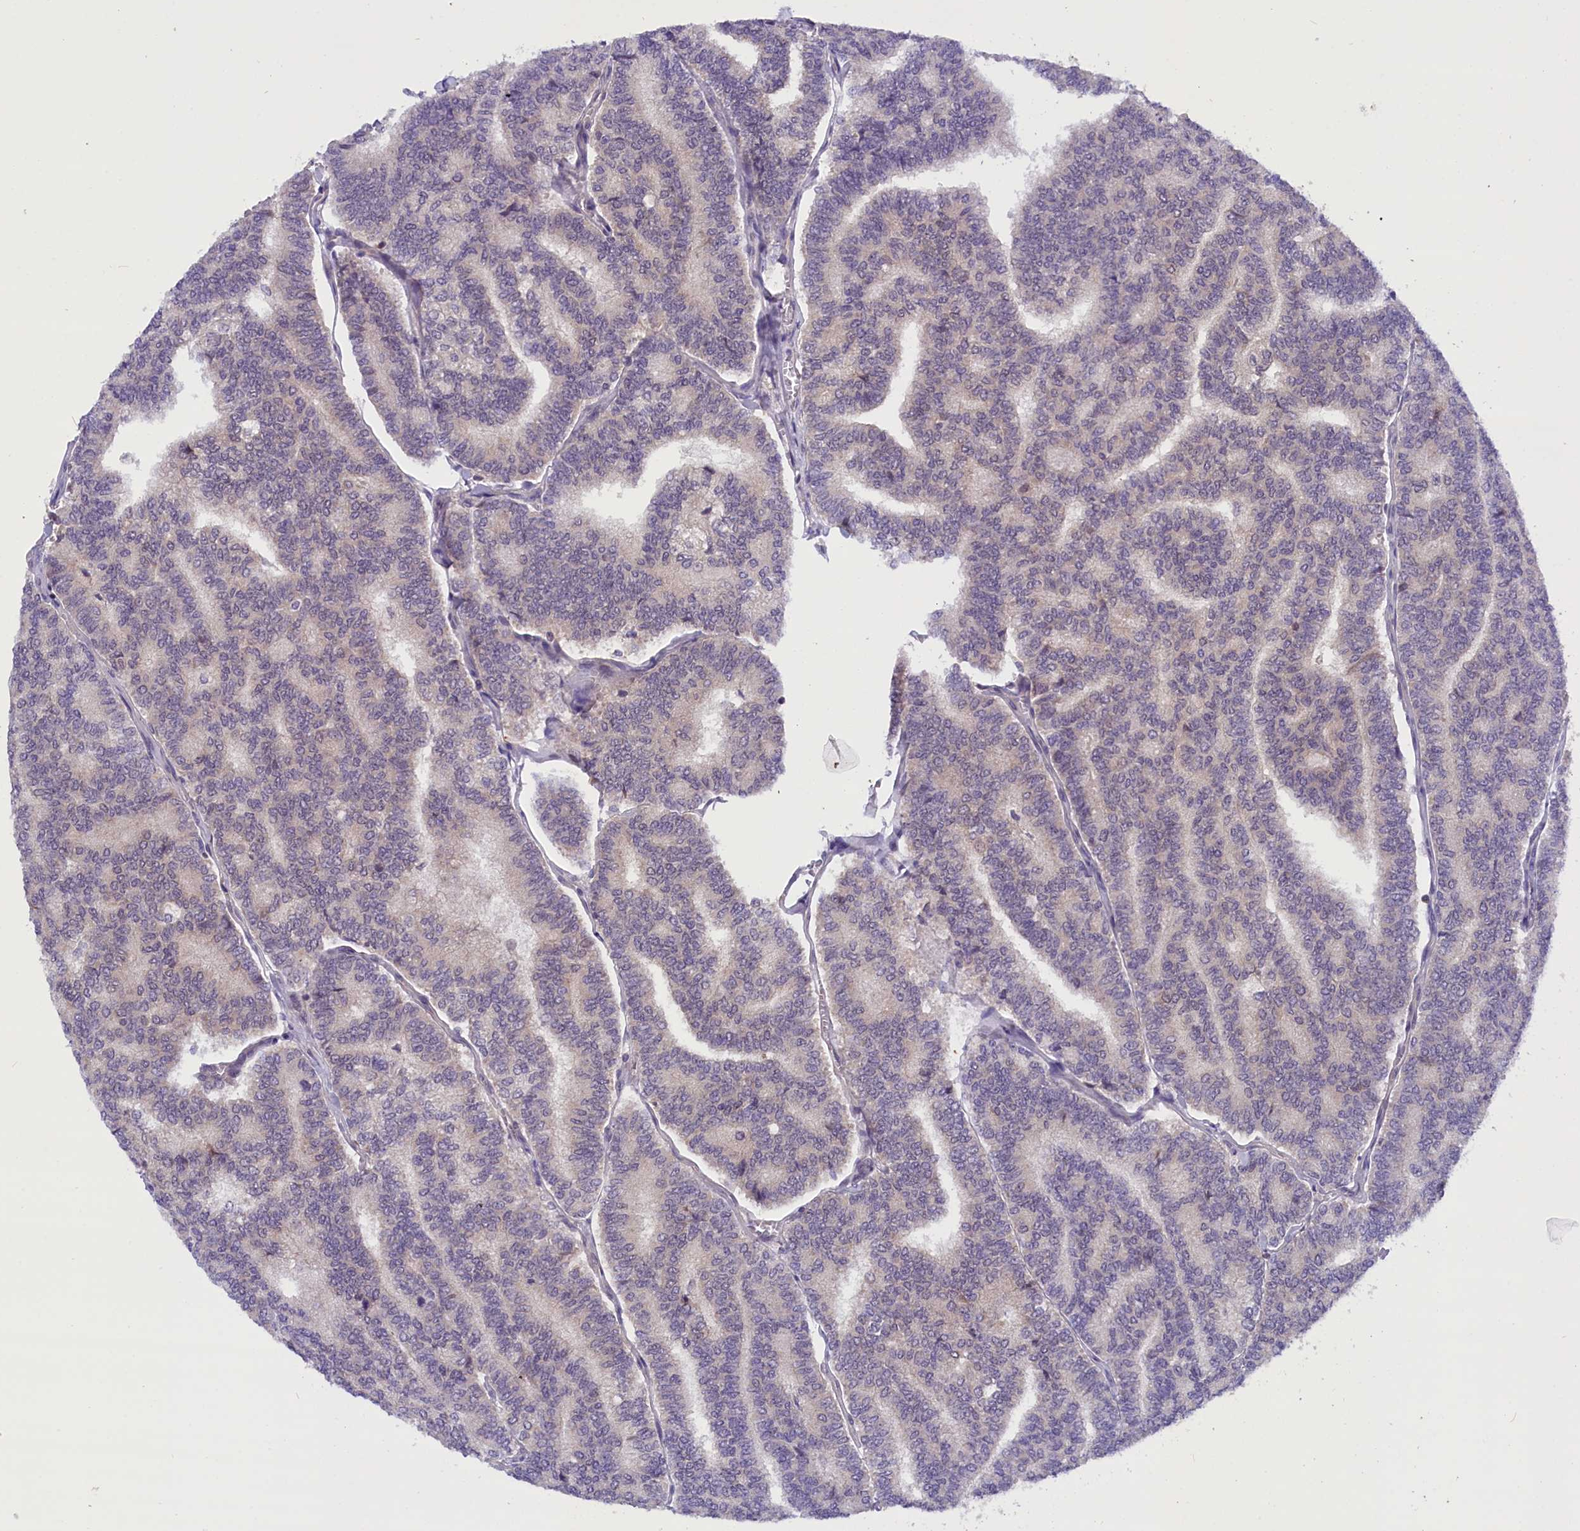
{"staining": {"intensity": "negative", "quantity": "none", "location": "none"}, "tissue": "thyroid cancer", "cell_type": "Tumor cells", "image_type": "cancer", "snomed": [{"axis": "morphology", "description": "Papillary adenocarcinoma, NOS"}, {"axis": "topography", "description": "Thyroid gland"}], "caption": "DAB (3,3'-diaminobenzidine) immunohistochemical staining of thyroid cancer shows no significant staining in tumor cells. The staining is performed using DAB brown chromogen with nuclei counter-stained in using hematoxylin.", "gene": "TBCB", "patient": {"sex": "female", "age": 35}}